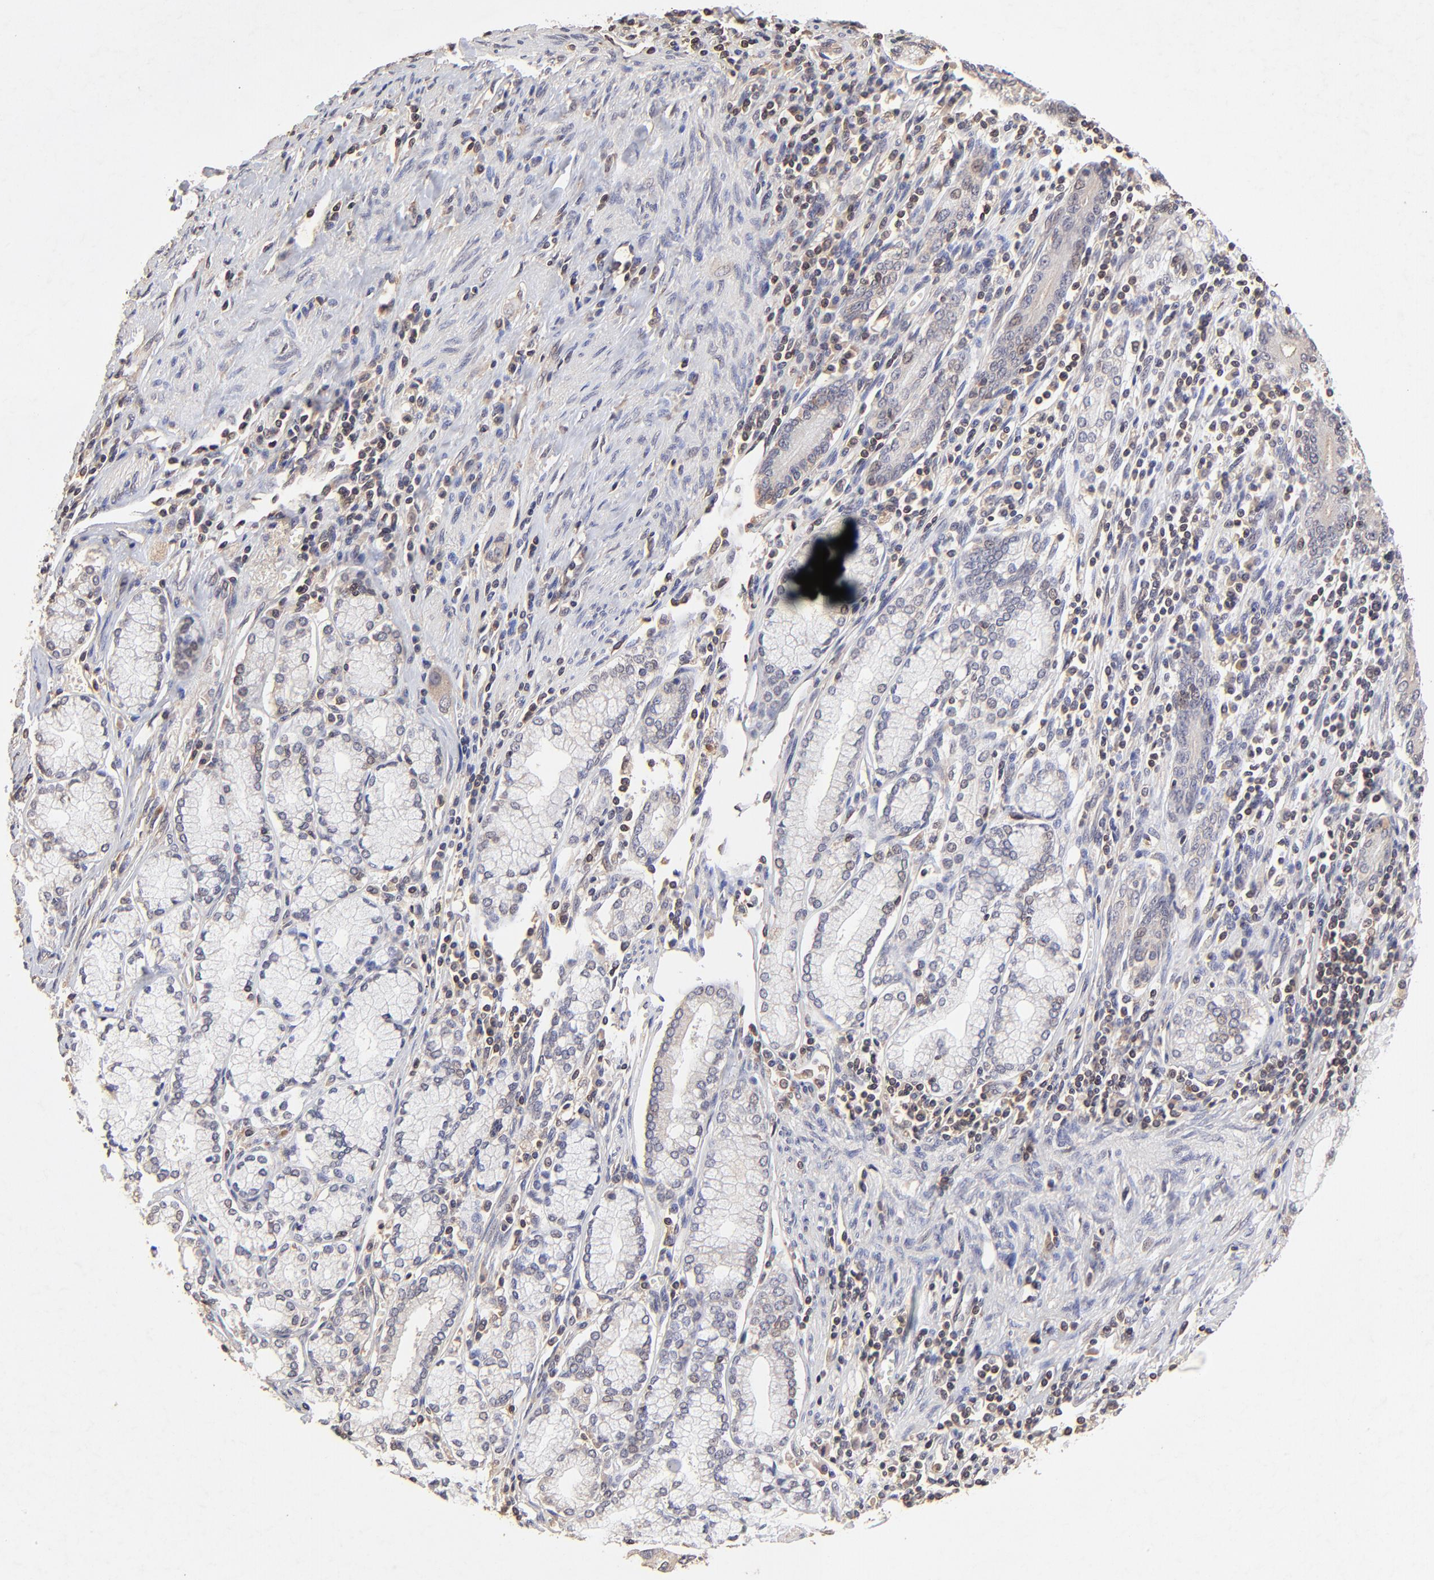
{"staining": {"intensity": "weak", "quantity": ">75%", "location": "cytoplasmic/membranous"}, "tissue": "pancreatic cancer", "cell_type": "Tumor cells", "image_type": "cancer", "snomed": [{"axis": "morphology", "description": "Adenocarcinoma, NOS"}, {"axis": "topography", "description": "Pancreas"}], "caption": "Tumor cells exhibit low levels of weak cytoplasmic/membranous expression in about >75% of cells in pancreatic adenocarcinoma.", "gene": "STON2", "patient": {"sex": "male", "age": 77}}